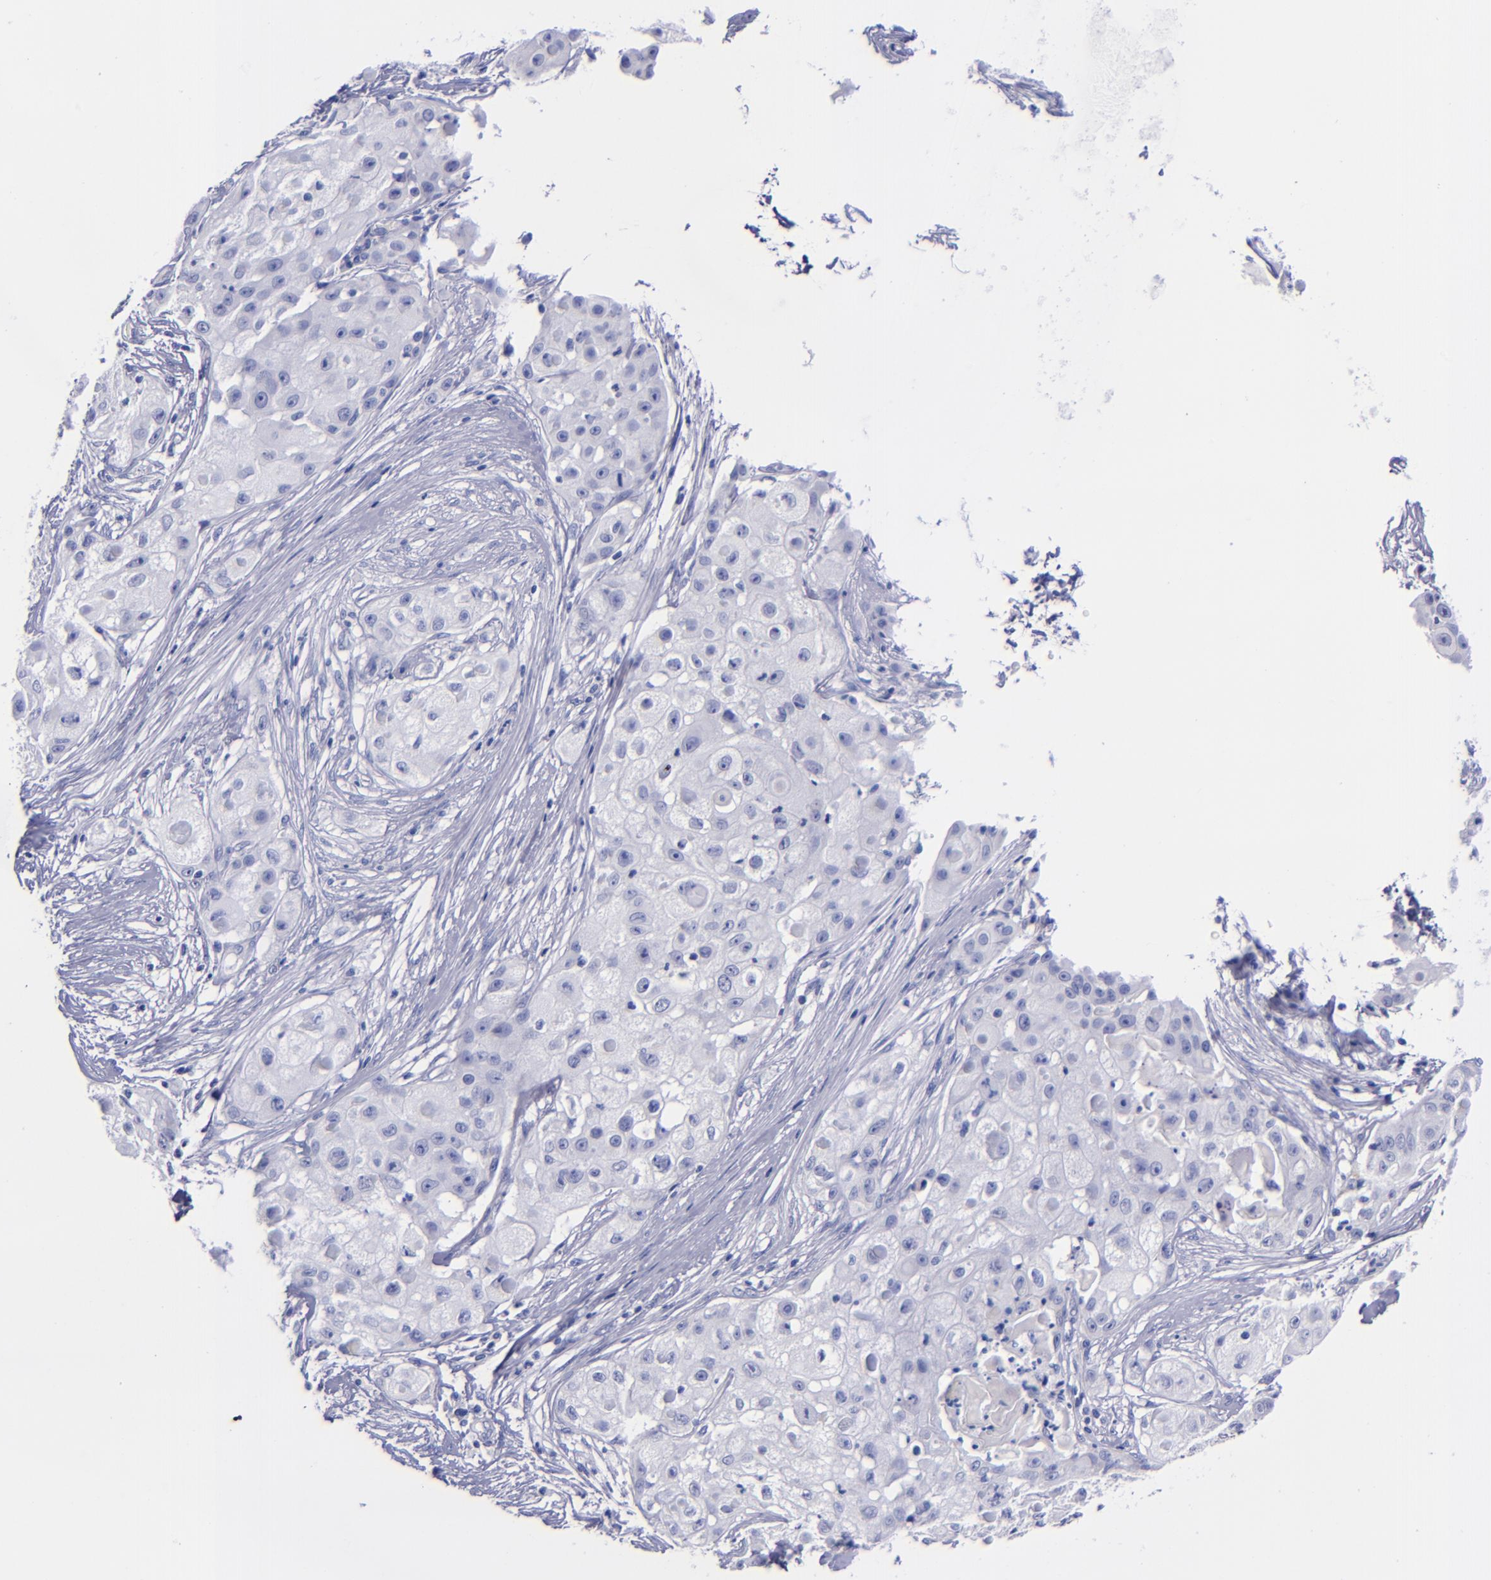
{"staining": {"intensity": "negative", "quantity": "none", "location": "none"}, "tissue": "skin cancer", "cell_type": "Tumor cells", "image_type": "cancer", "snomed": [{"axis": "morphology", "description": "Squamous cell carcinoma, NOS"}, {"axis": "topography", "description": "Skin"}], "caption": "Human skin cancer (squamous cell carcinoma) stained for a protein using immunohistochemistry (IHC) reveals no positivity in tumor cells.", "gene": "SV2A", "patient": {"sex": "female", "age": 57}}